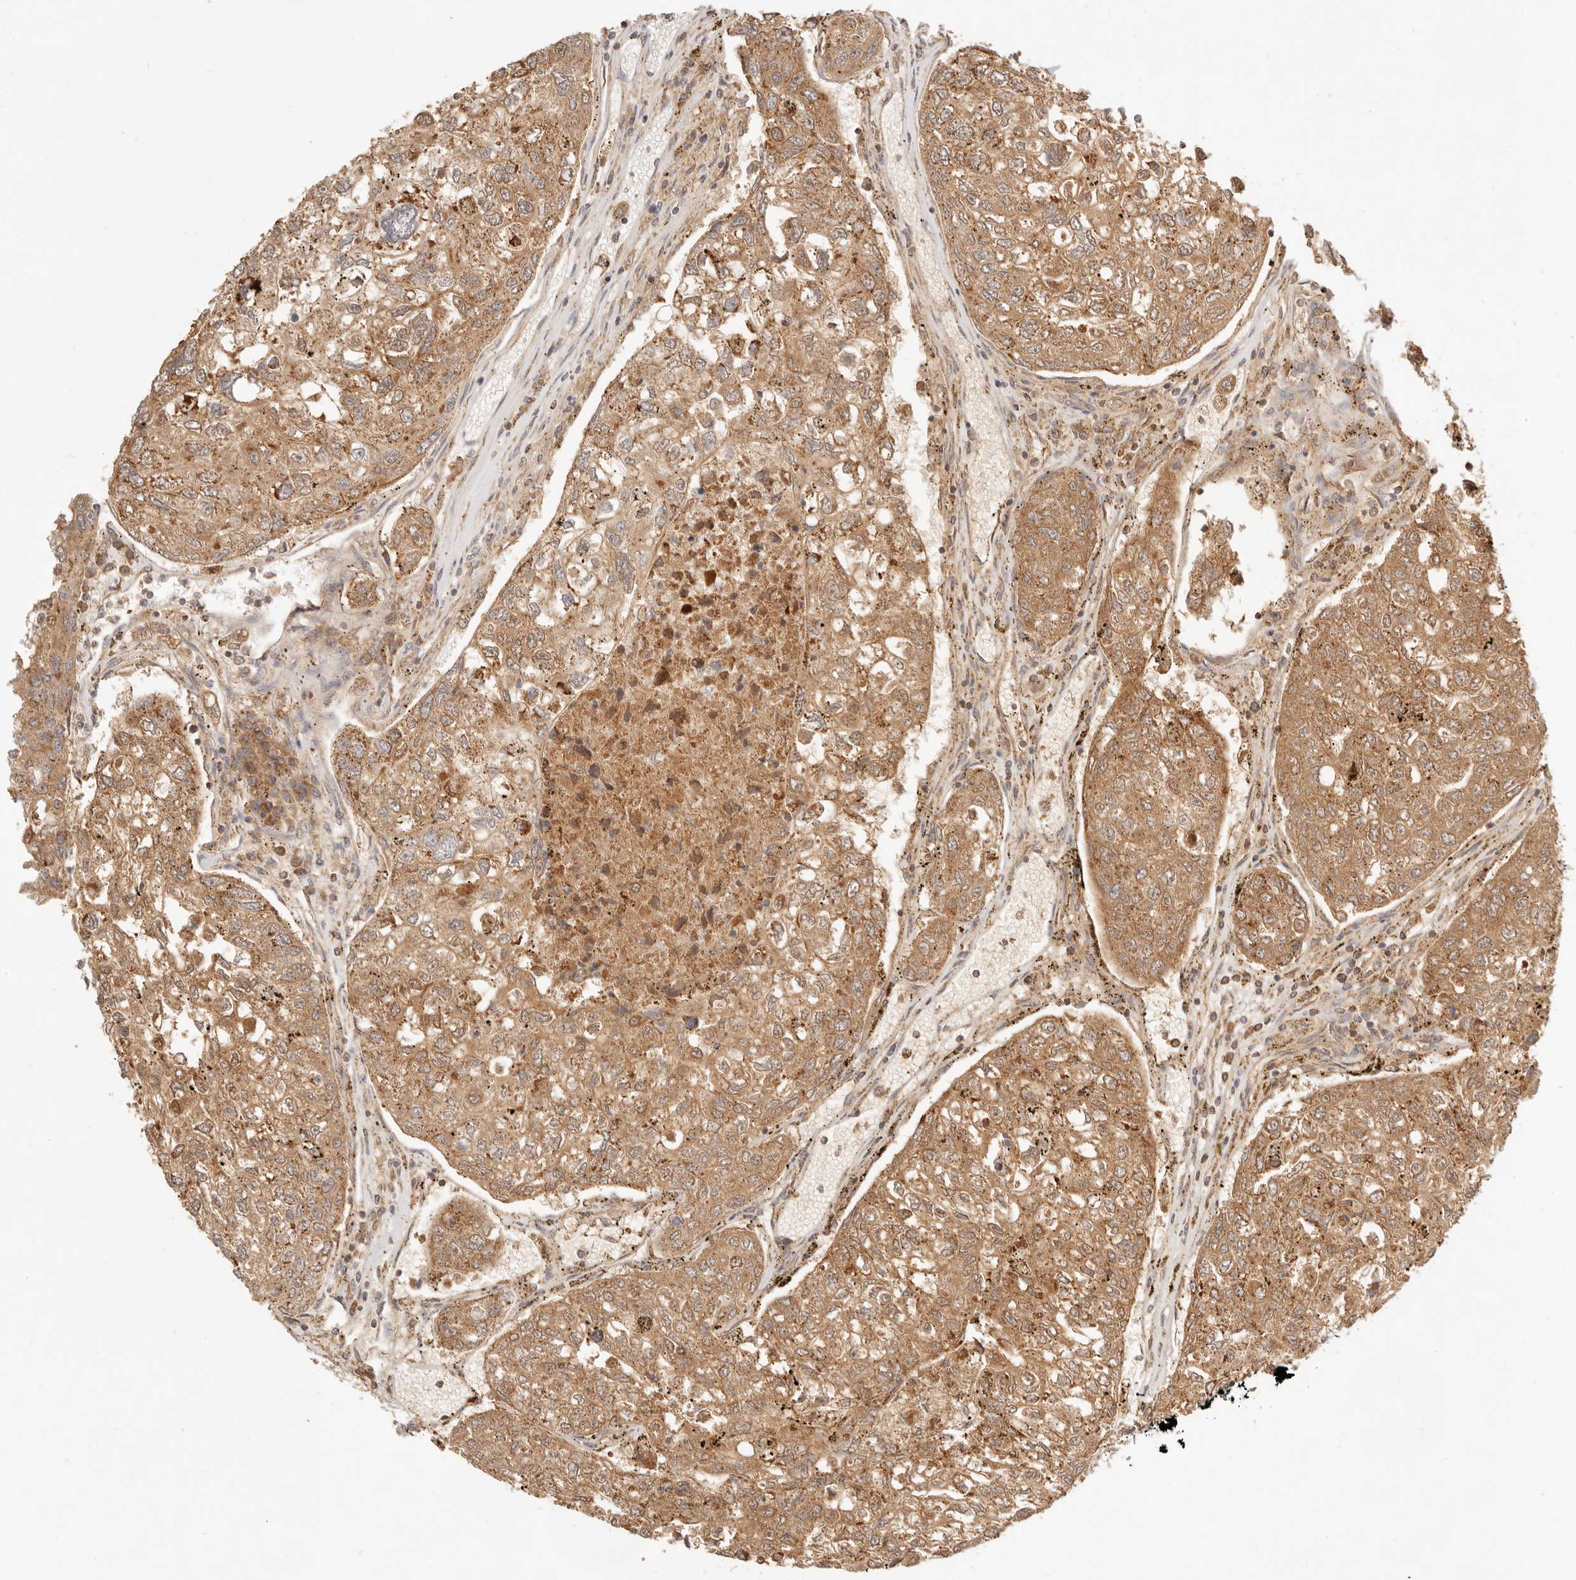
{"staining": {"intensity": "moderate", "quantity": ">75%", "location": "cytoplasmic/membranous"}, "tissue": "urothelial cancer", "cell_type": "Tumor cells", "image_type": "cancer", "snomed": [{"axis": "morphology", "description": "Urothelial carcinoma, High grade"}, {"axis": "topography", "description": "Lymph node"}, {"axis": "topography", "description": "Urinary bladder"}], "caption": "Urothelial cancer tissue reveals moderate cytoplasmic/membranous expression in about >75% of tumor cells", "gene": "CPLANE2", "patient": {"sex": "male", "age": 51}}